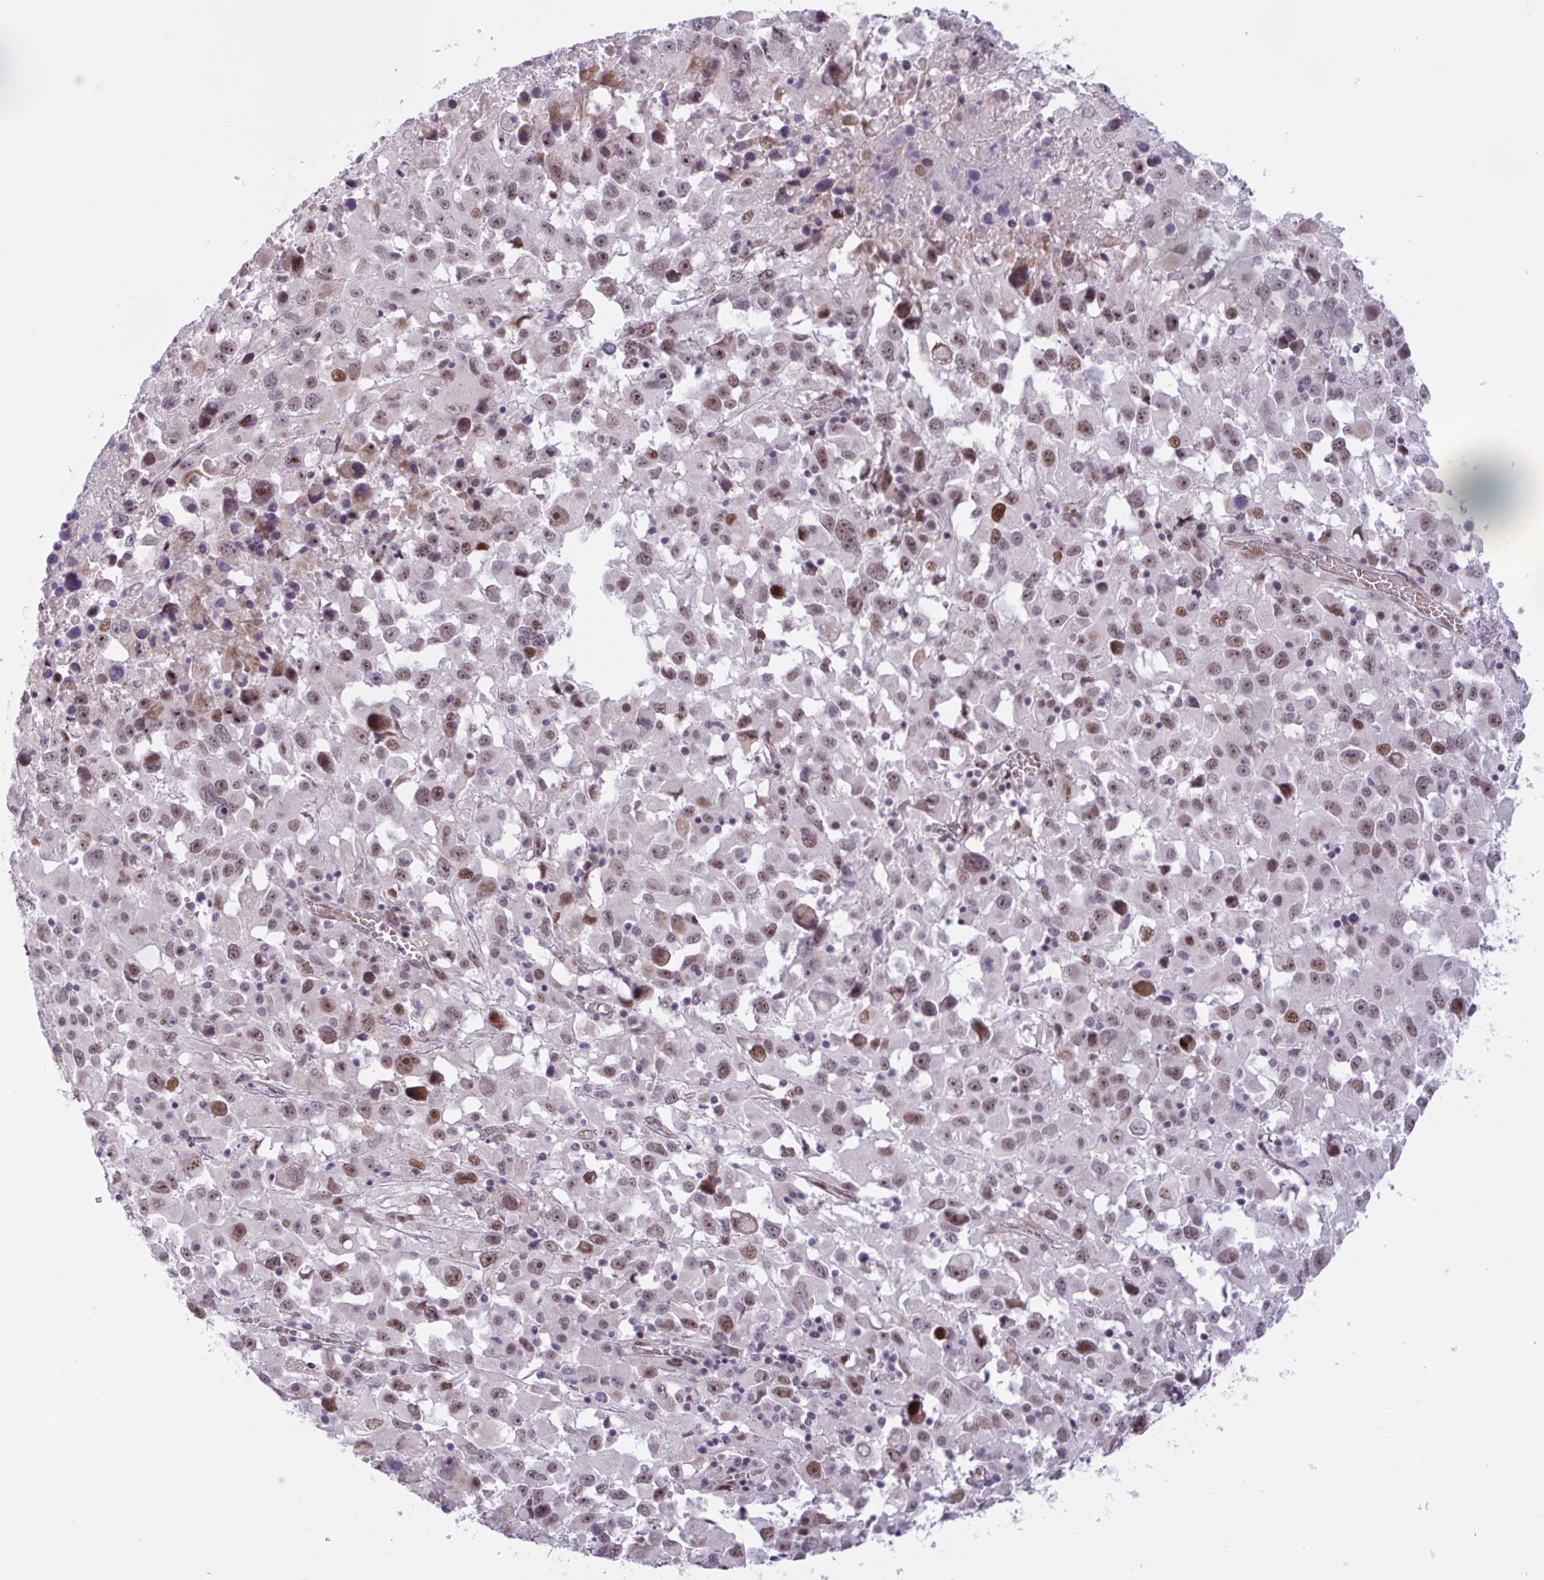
{"staining": {"intensity": "moderate", "quantity": ">75%", "location": "nuclear"}, "tissue": "melanoma", "cell_type": "Tumor cells", "image_type": "cancer", "snomed": [{"axis": "morphology", "description": "Malignant melanoma, Metastatic site"}, {"axis": "topography", "description": "Soft tissue"}], "caption": "A photomicrograph of human malignant melanoma (metastatic site) stained for a protein displays moderate nuclear brown staining in tumor cells.", "gene": "RBL1", "patient": {"sex": "male", "age": 50}}